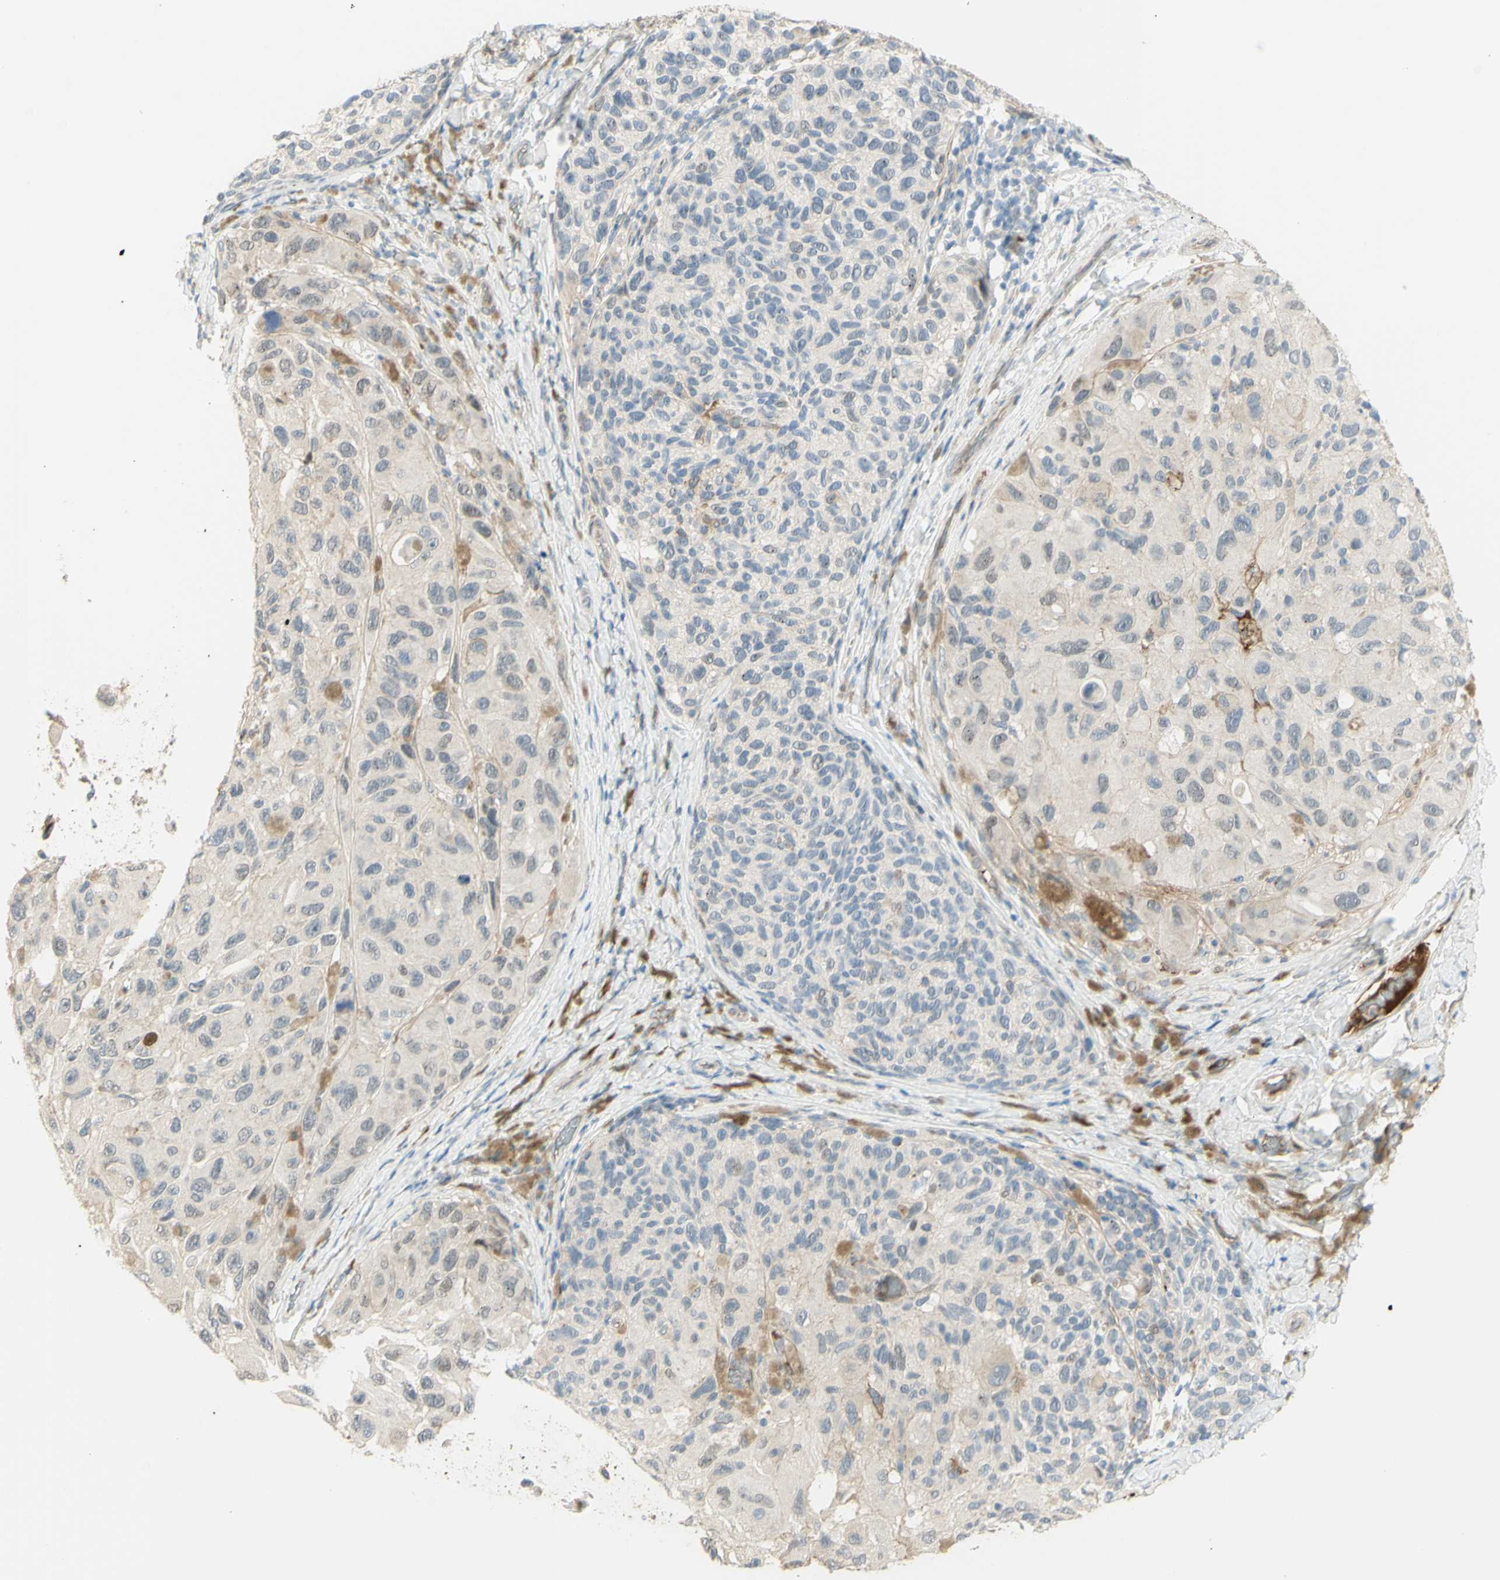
{"staining": {"intensity": "negative", "quantity": "none", "location": "none"}, "tissue": "melanoma", "cell_type": "Tumor cells", "image_type": "cancer", "snomed": [{"axis": "morphology", "description": "Malignant melanoma, NOS"}, {"axis": "topography", "description": "Skin"}], "caption": "Malignant melanoma was stained to show a protein in brown. There is no significant positivity in tumor cells.", "gene": "ANGPT2", "patient": {"sex": "female", "age": 73}}